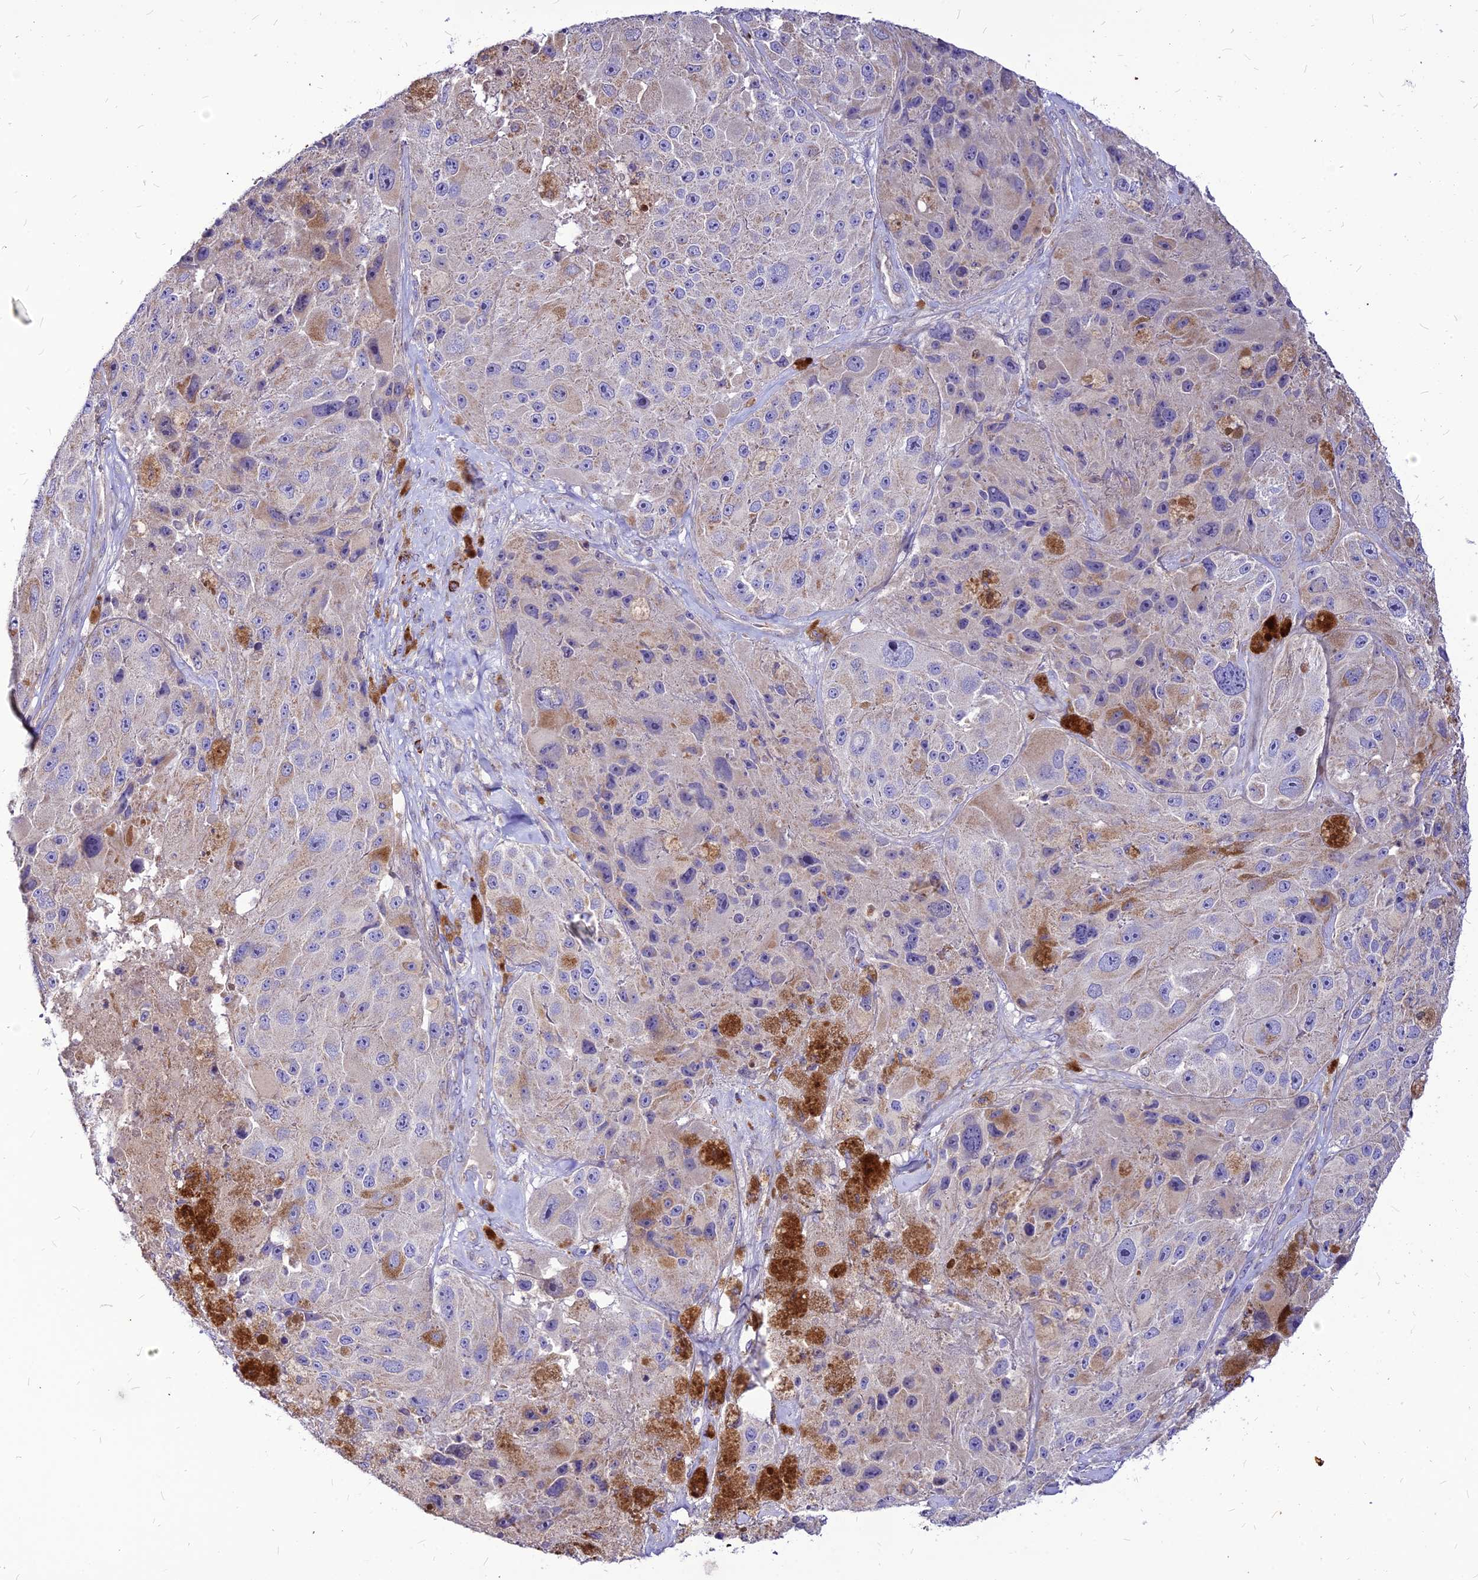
{"staining": {"intensity": "moderate", "quantity": "<25%", "location": "cytoplasmic/membranous"}, "tissue": "melanoma", "cell_type": "Tumor cells", "image_type": "cancer", "snomed": [{"axis": "morphology", "description": "Malignant melanoma, Metastatic site"}, {"axis": "topography", "description": "Lymph node"}], "caption": "Tumor cells demonstrate low levels of moderate cytoplasmic/membranous staining in approximately <25% of cells in human melanoma.", "gene": "ECI1", "patient": {"sex": "male", "age": 62}}